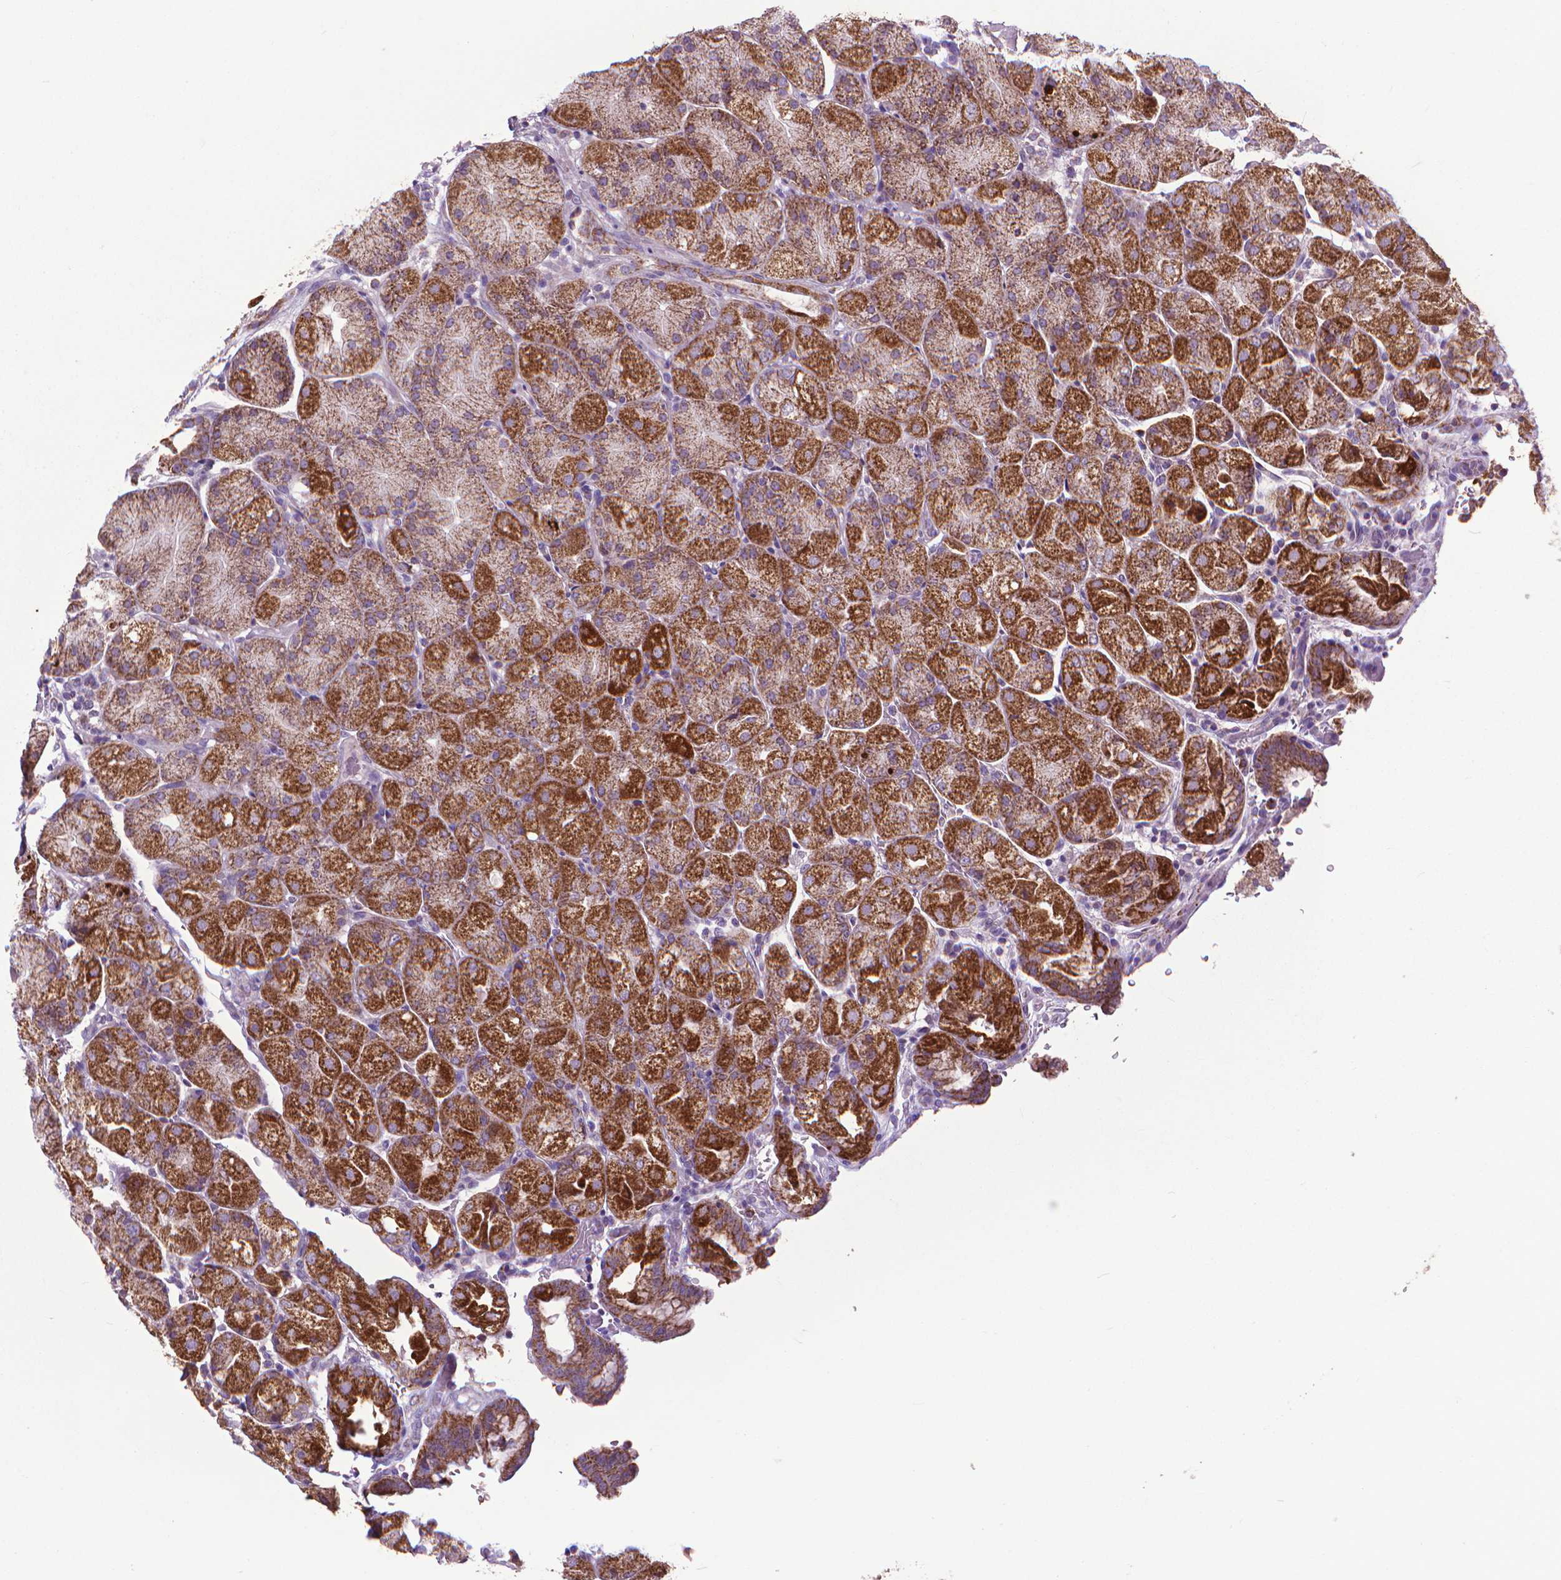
{"staining": {"intensity": "strong", "quantity": "25%-75%", "location": "cytoplasmic/membranous"}, "tissue": "stomach", "cell_type": "Glandular cells", "image_type": "normal", "snomed": [{"axis": "morphology", "description": "Normal tissue, NOS"}, {"axis": "topography", "description": "Stomach, upper"}, {"axis": "topography", "description": "Stomach"}, {"axis": "topography", "description": "Stomach, lower"}], "caption": "A high amount of strong cytoplasmic/membranous expression is present in about 25%-75% of glandular cells in benign stomach. The protein of interest is shown in brown color, while the nuclei are stained blue.", "gene": "VDAC1", "patient": {"sex": "male", "age": 62}}